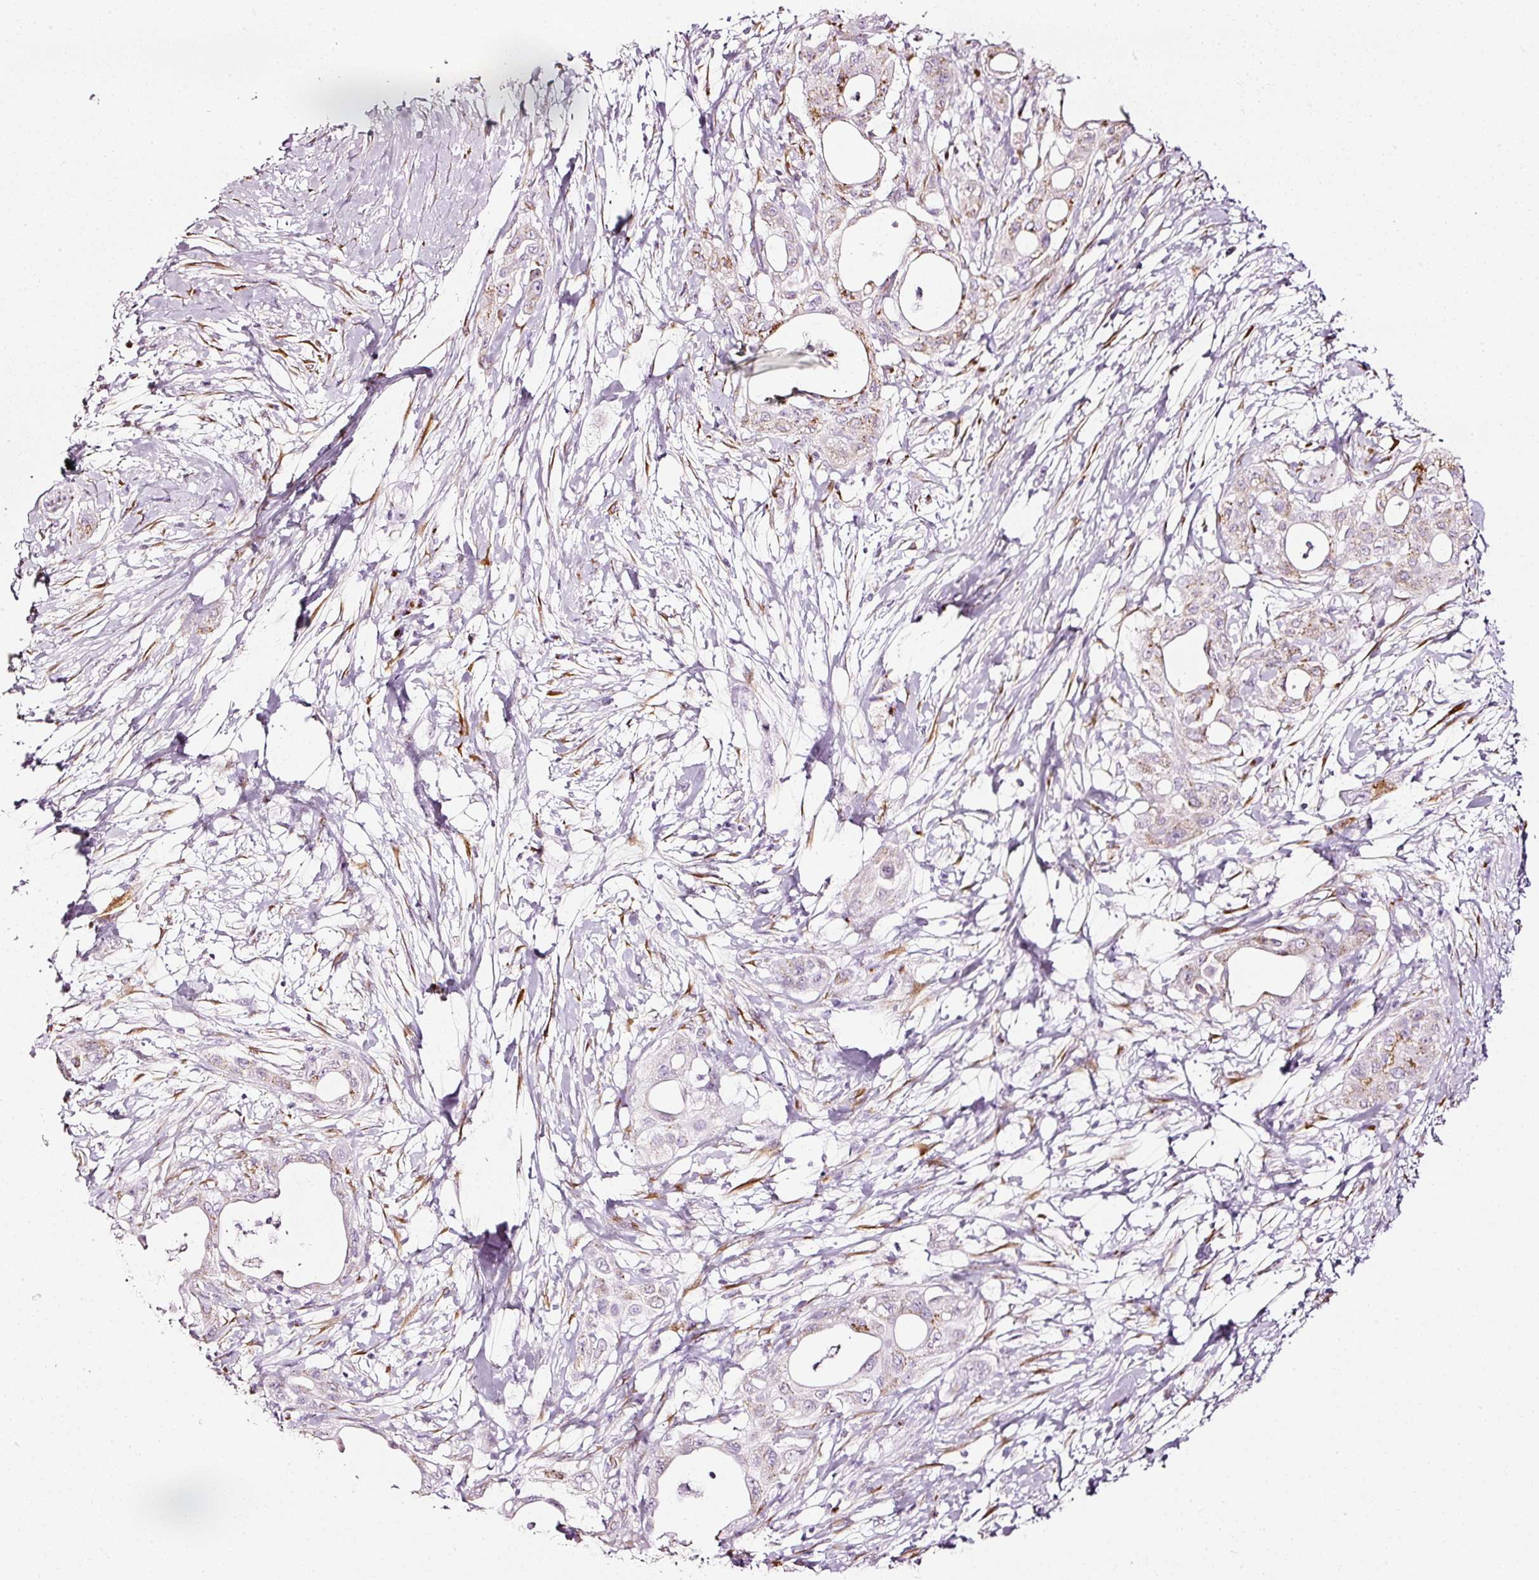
{"staining": {"intensity": "moderate", "quantity": "<25%", "location": "cytoplasmic/membranous"}, "tissue": "pancreatic cancer", "cell_type": "Tumor cells", "image_type": "cancer", "snomed": [{"axis": "morphology", "description": "Adenocarcinoma, NOS"}, {"axis": "topography", "description": "Pancreas"}], "caption": "Pancreatic adenocarcinoma stained with IHC displays moderate cytoplasmic/membranous expression in about <25% of tumor cells.", "gene": "SDF4", "patient": {"sex": "male", "age": 68}}